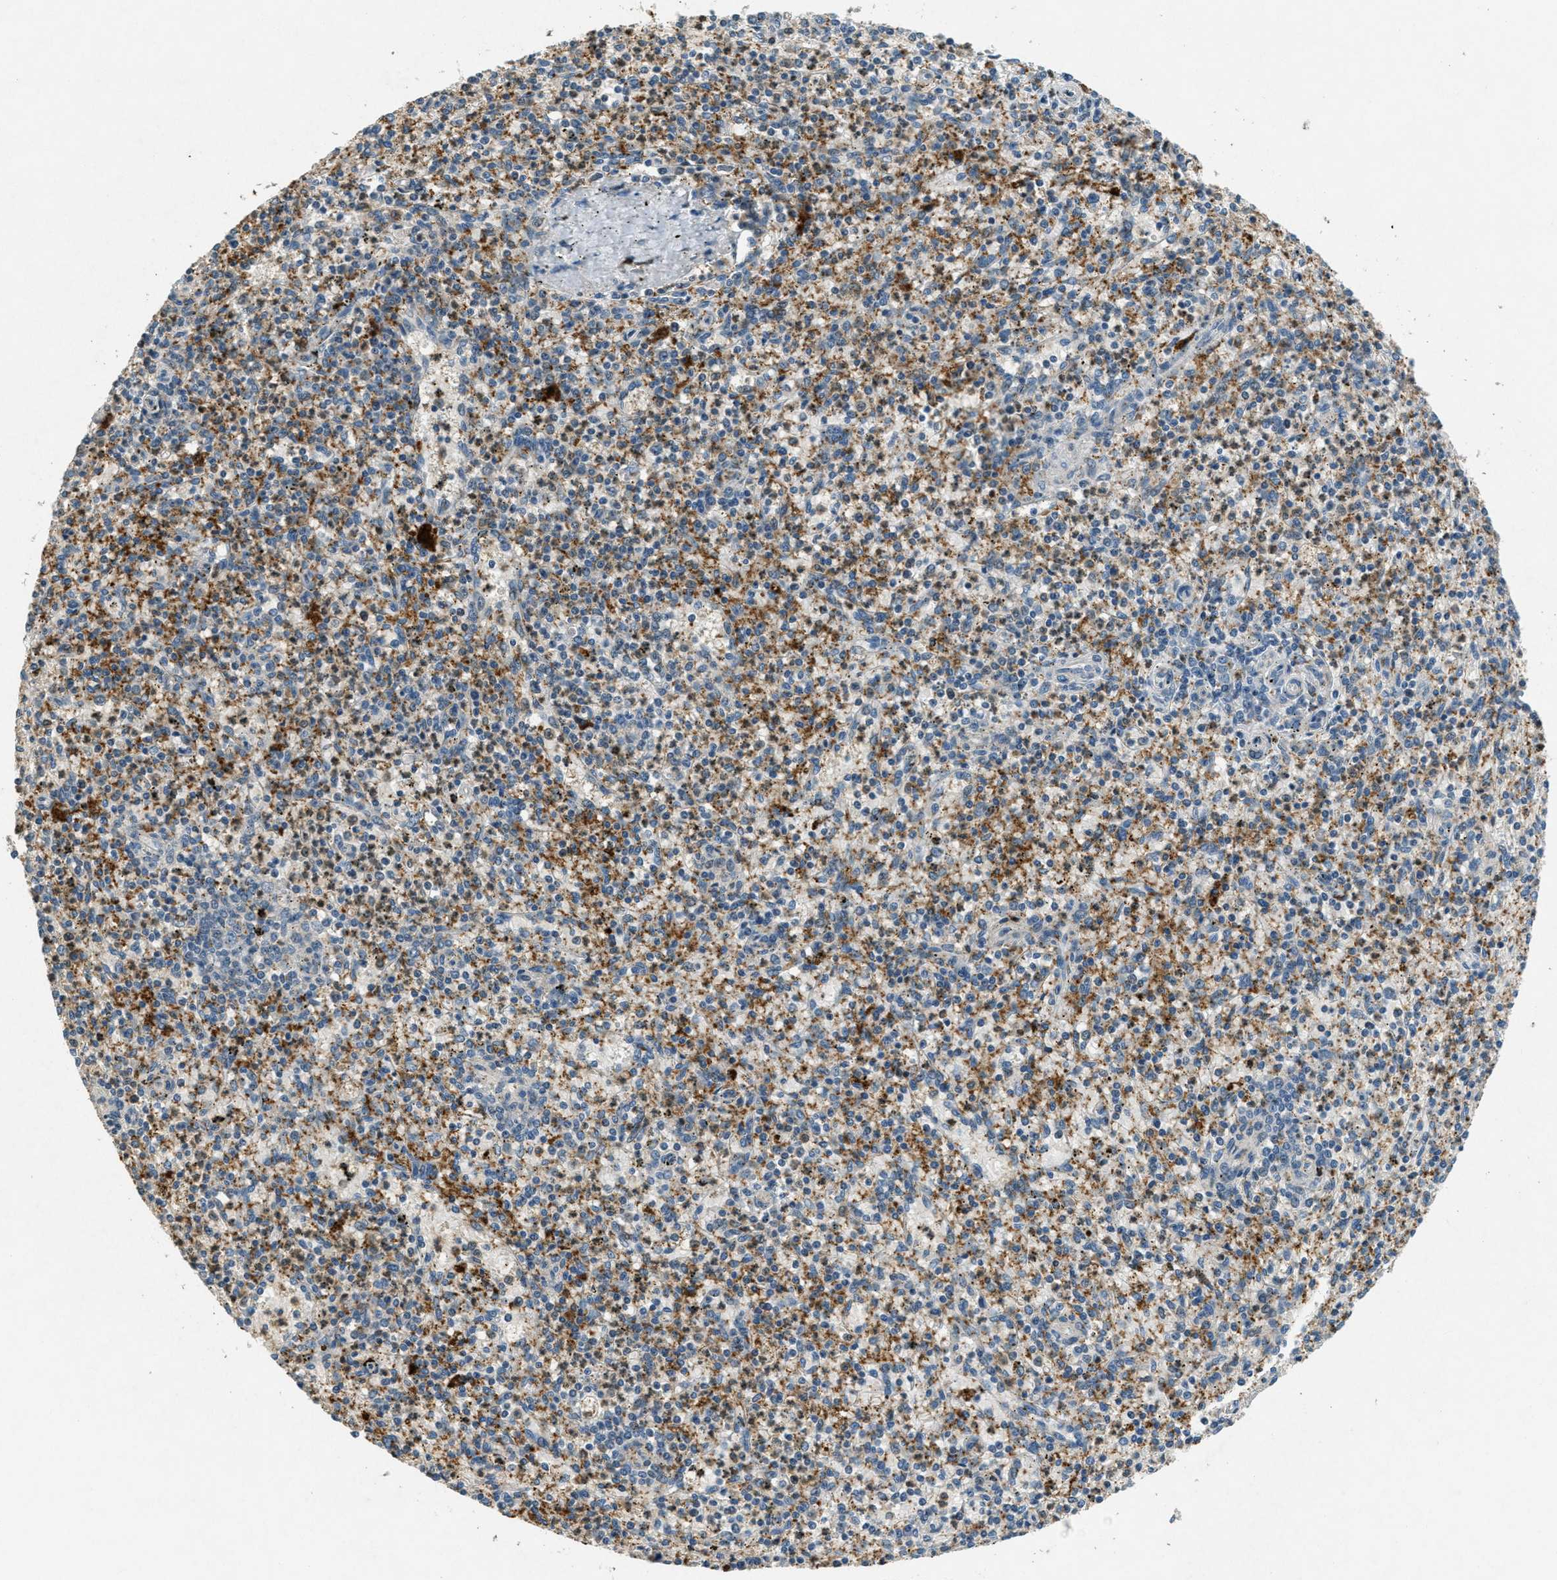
{"staining": {"intensity": "strong", "quantity": "25%-75%", "location": "cytoplasmic/membranous,nuclear"}, "tissue": "spleen", "cell_type": "Cells in red pulp", "image_type": "normal", "snomed": [{"axis": "morphology", "description": "Normal tissue, NOS"}, {"axis": "topography", "description": "Spleen"}], "caption": "An image of human spleen stained for a protein shows strong cytoplasmic/membranous,nuclear brown staining in cells in red pulp. Ihc stains the protein of interest in brown and the nuclei are stained blue.", "gene": "RAB3D", "patient": {"sex": "male", "age": 72}}